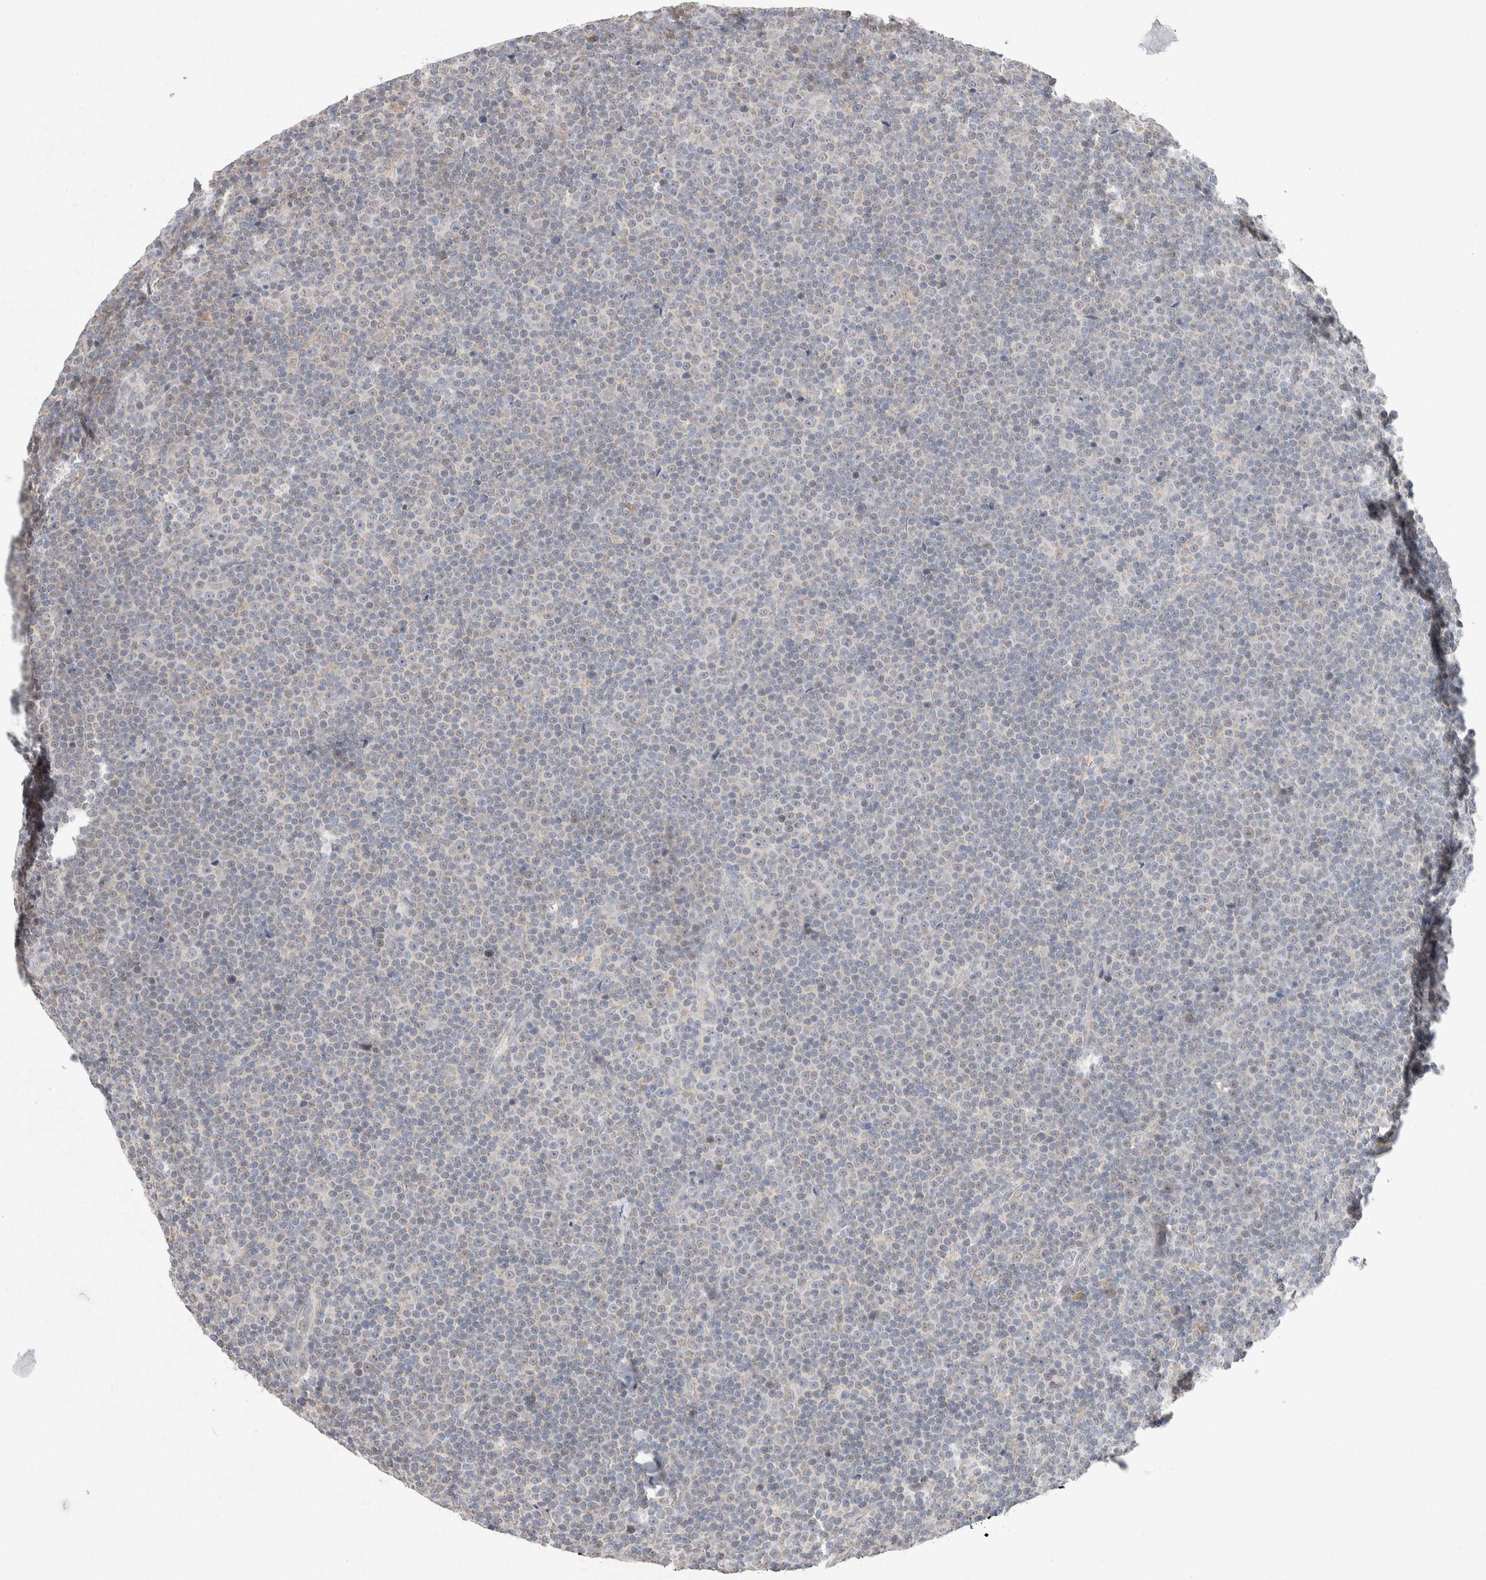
{"staining": {"intensity": "negative", "quantity": "none", "location": "none"}, "tissue": "lymphoma", "cell_type": "Tumor cells", "image_type": "cancer", "snomed": [{"axis": "morphology", "description": "Malignant lymphoma, non-Hodgkin's type, Low grade"}, {"axis": "topography", "description": "Lymph node"}], "caption": "DAB (3,3'-diaminobenzidine) immunohistochemical staining of human lymphoma displays no significant staining in tumor cells.", "gene": "CMTM4", "patient": {"sex": "female", "age": 67}}